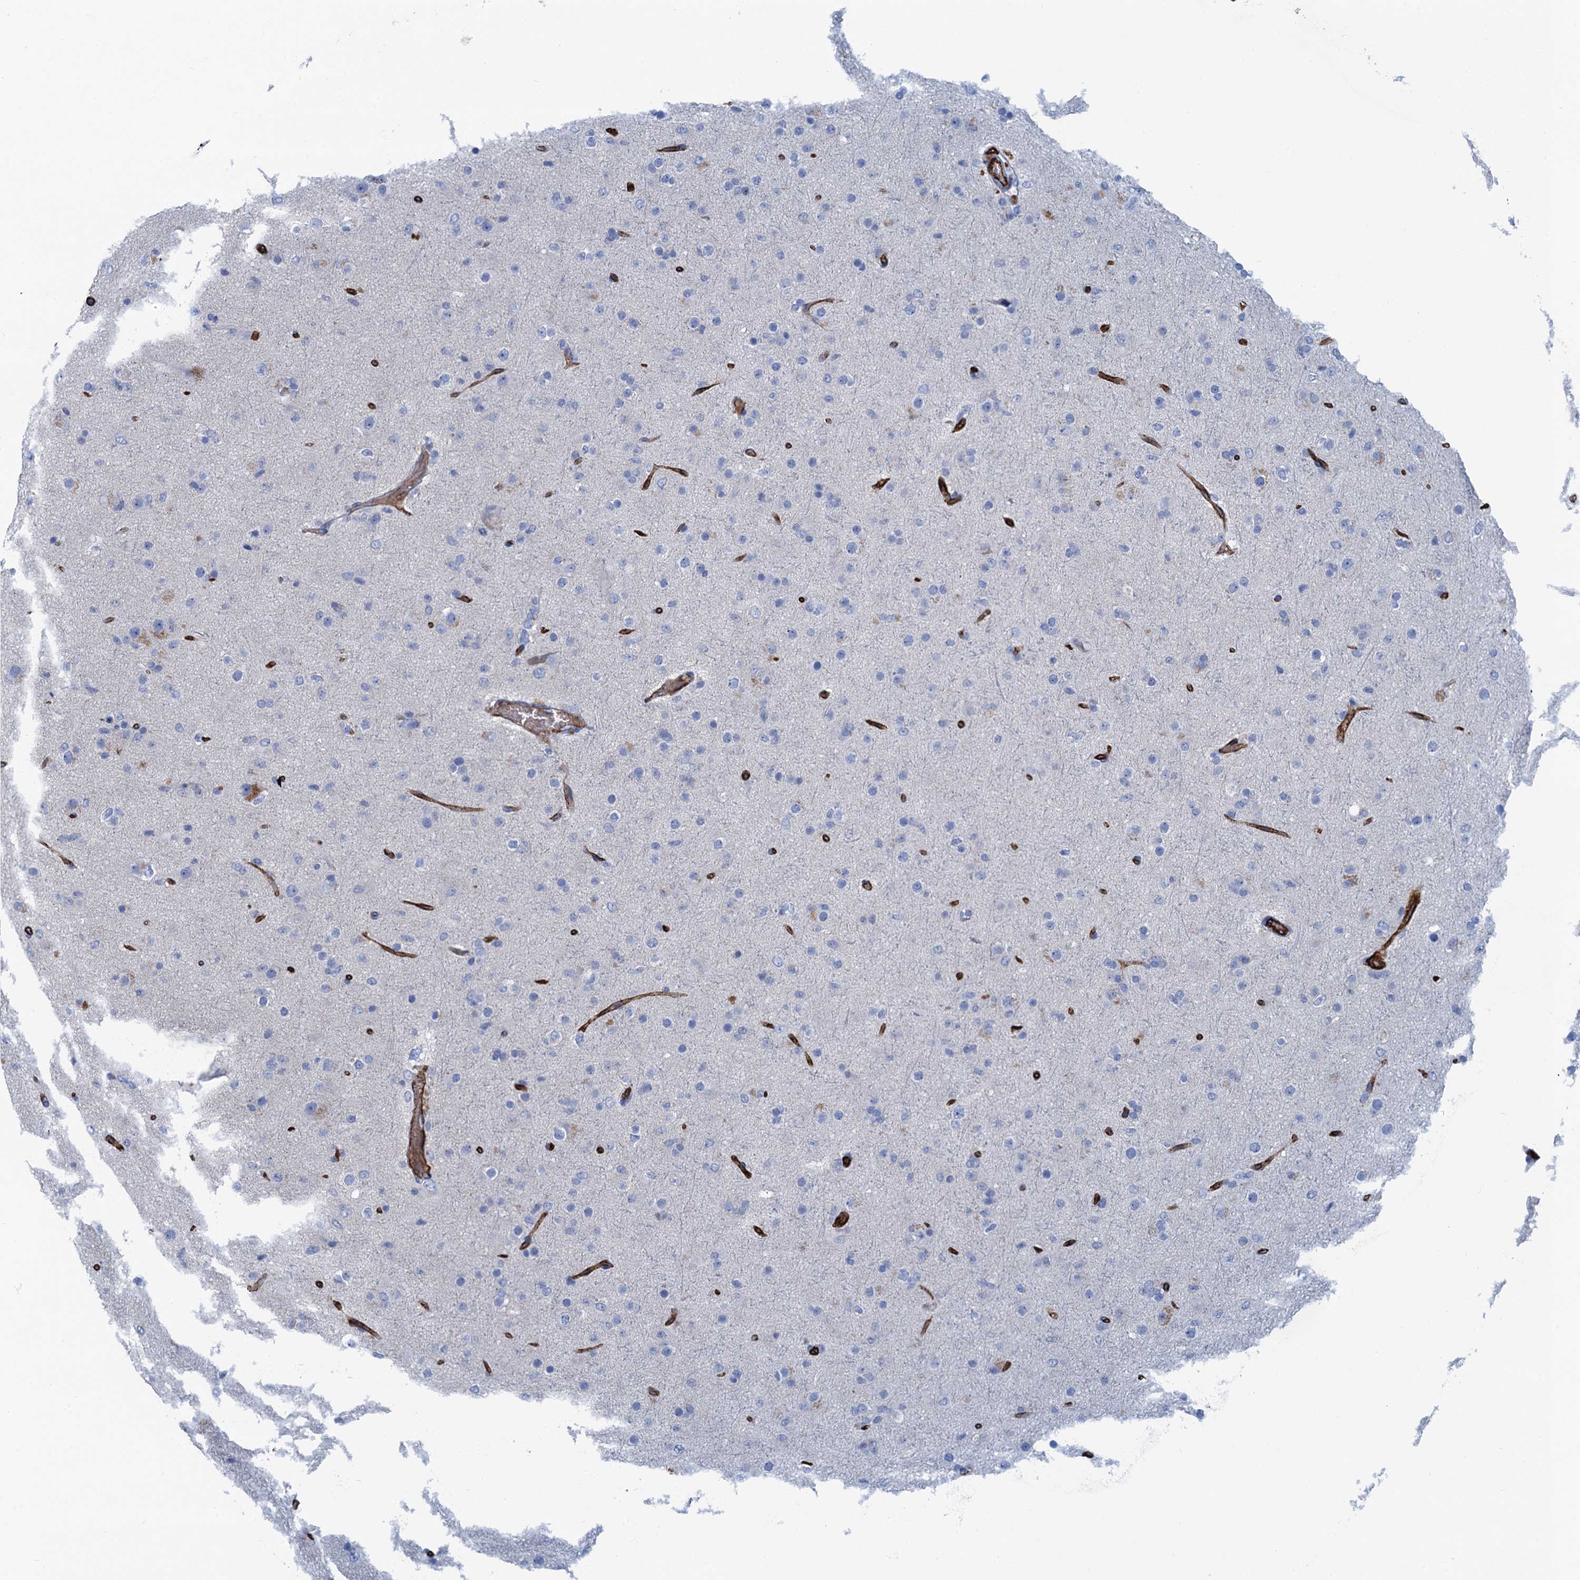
{"staining": {"intensity": "negative", "quantity": "none", "location": "none"}, "tissue": "glioma", "cell_type": "Tumor cells", "image_type": "cancer", "snomed": [{"axis": "morphology", "description": "Glioma, malignant, Low grade"}, {"axis": "topography", "description": "Brain"}], "caption": "This is an immunohistochemistry (IHC) micrograph of glioma. There is no expression in tumor cells.", "gene": "MYADML2", "patient": {"sex": "male", "age": 65}}